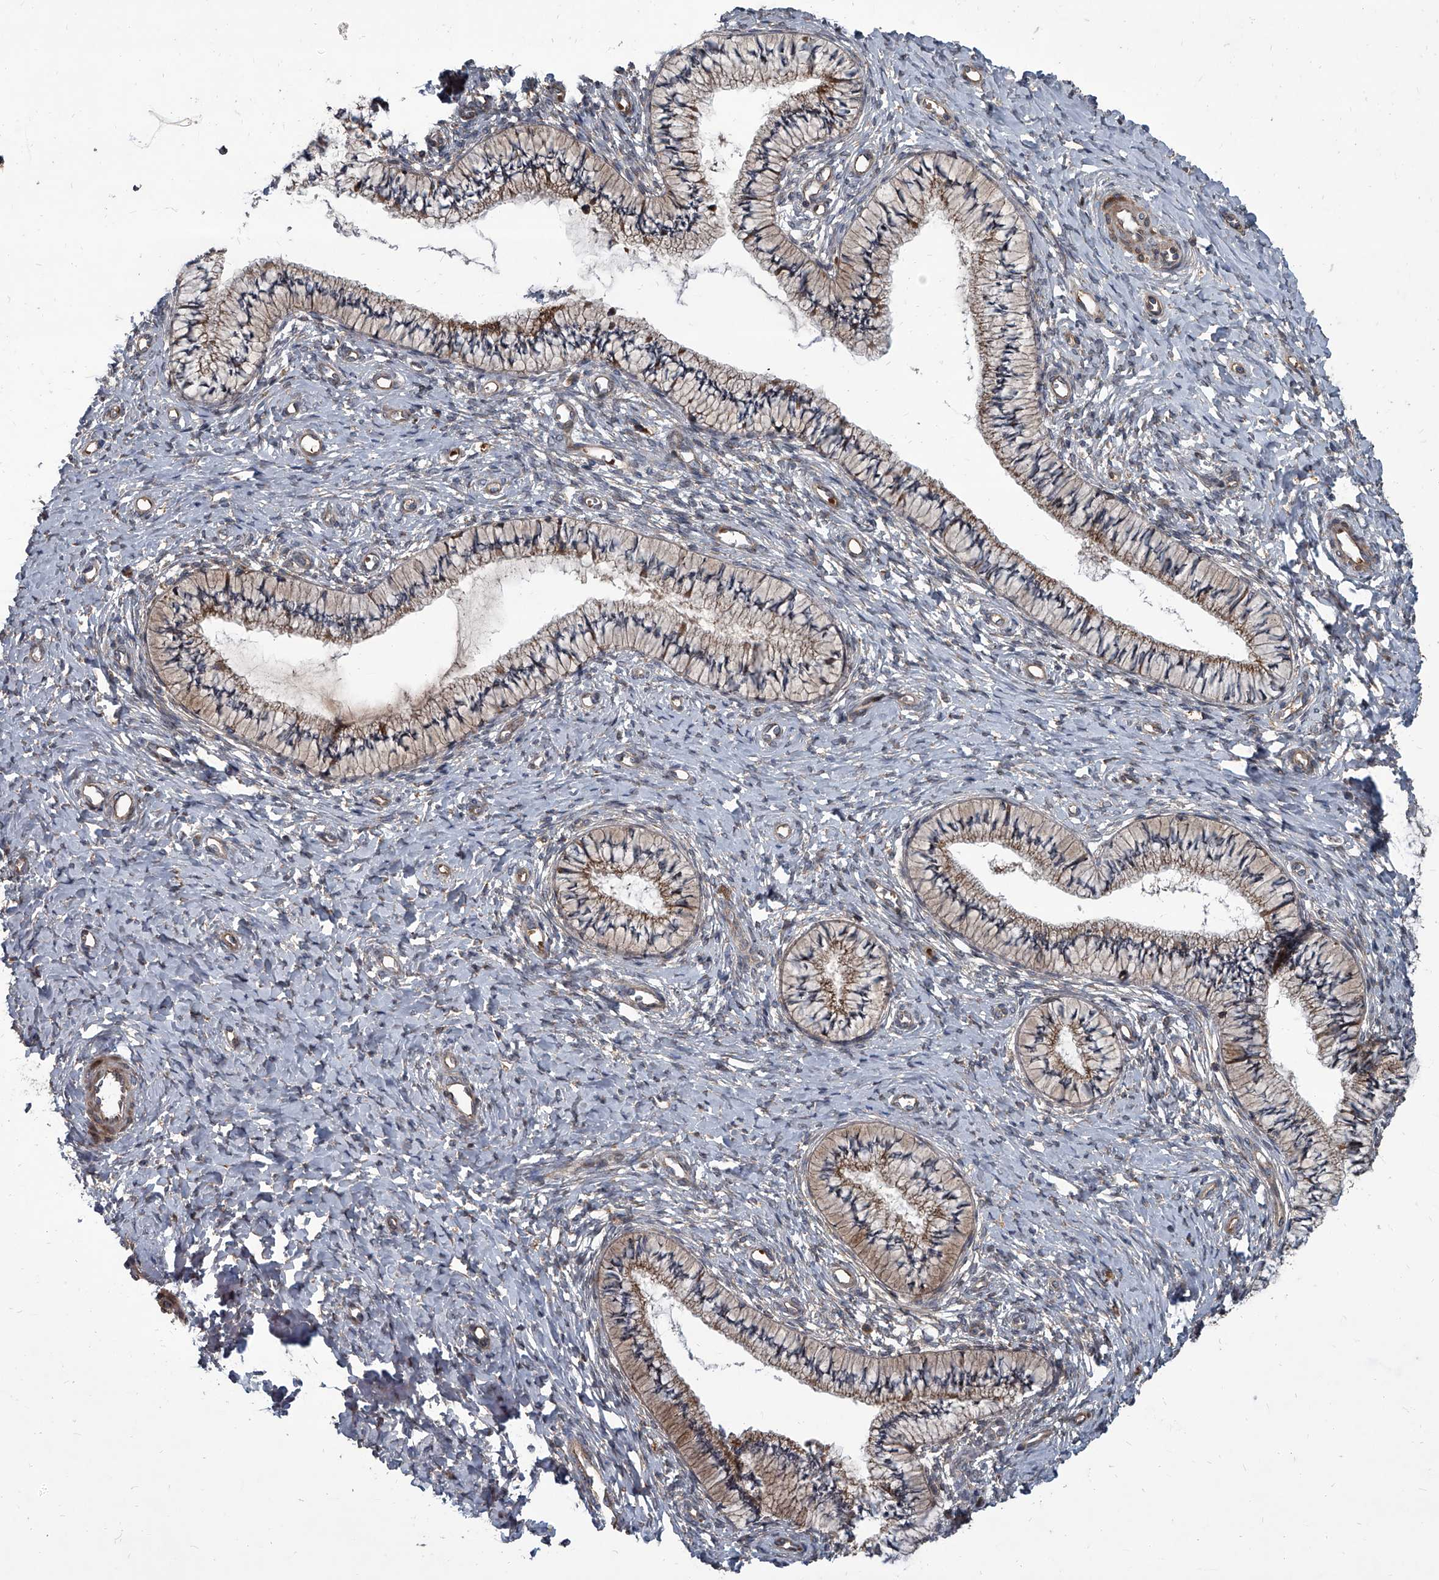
{"staining": {"intensity": "moderate", "quantity": "25%-75%", "location": "cytoplasmic/membranous"}, "tissue": "cervix", "cell_type": "Glandular cells", "image_type": "normal", "snomed": [{"axis": "morphology", "description": "Normal tissue, NOS"}, {"axis": "topography", "description": "Cervix"}], "caption": "Brown immunohistochemical staining in normal human cervix reveals moderate cytoplasmic/membranous expression in approximately 25%-75% of glandular cells.", "gene": "EVA1C", "patient": {"sex": "female", "age": 36}}